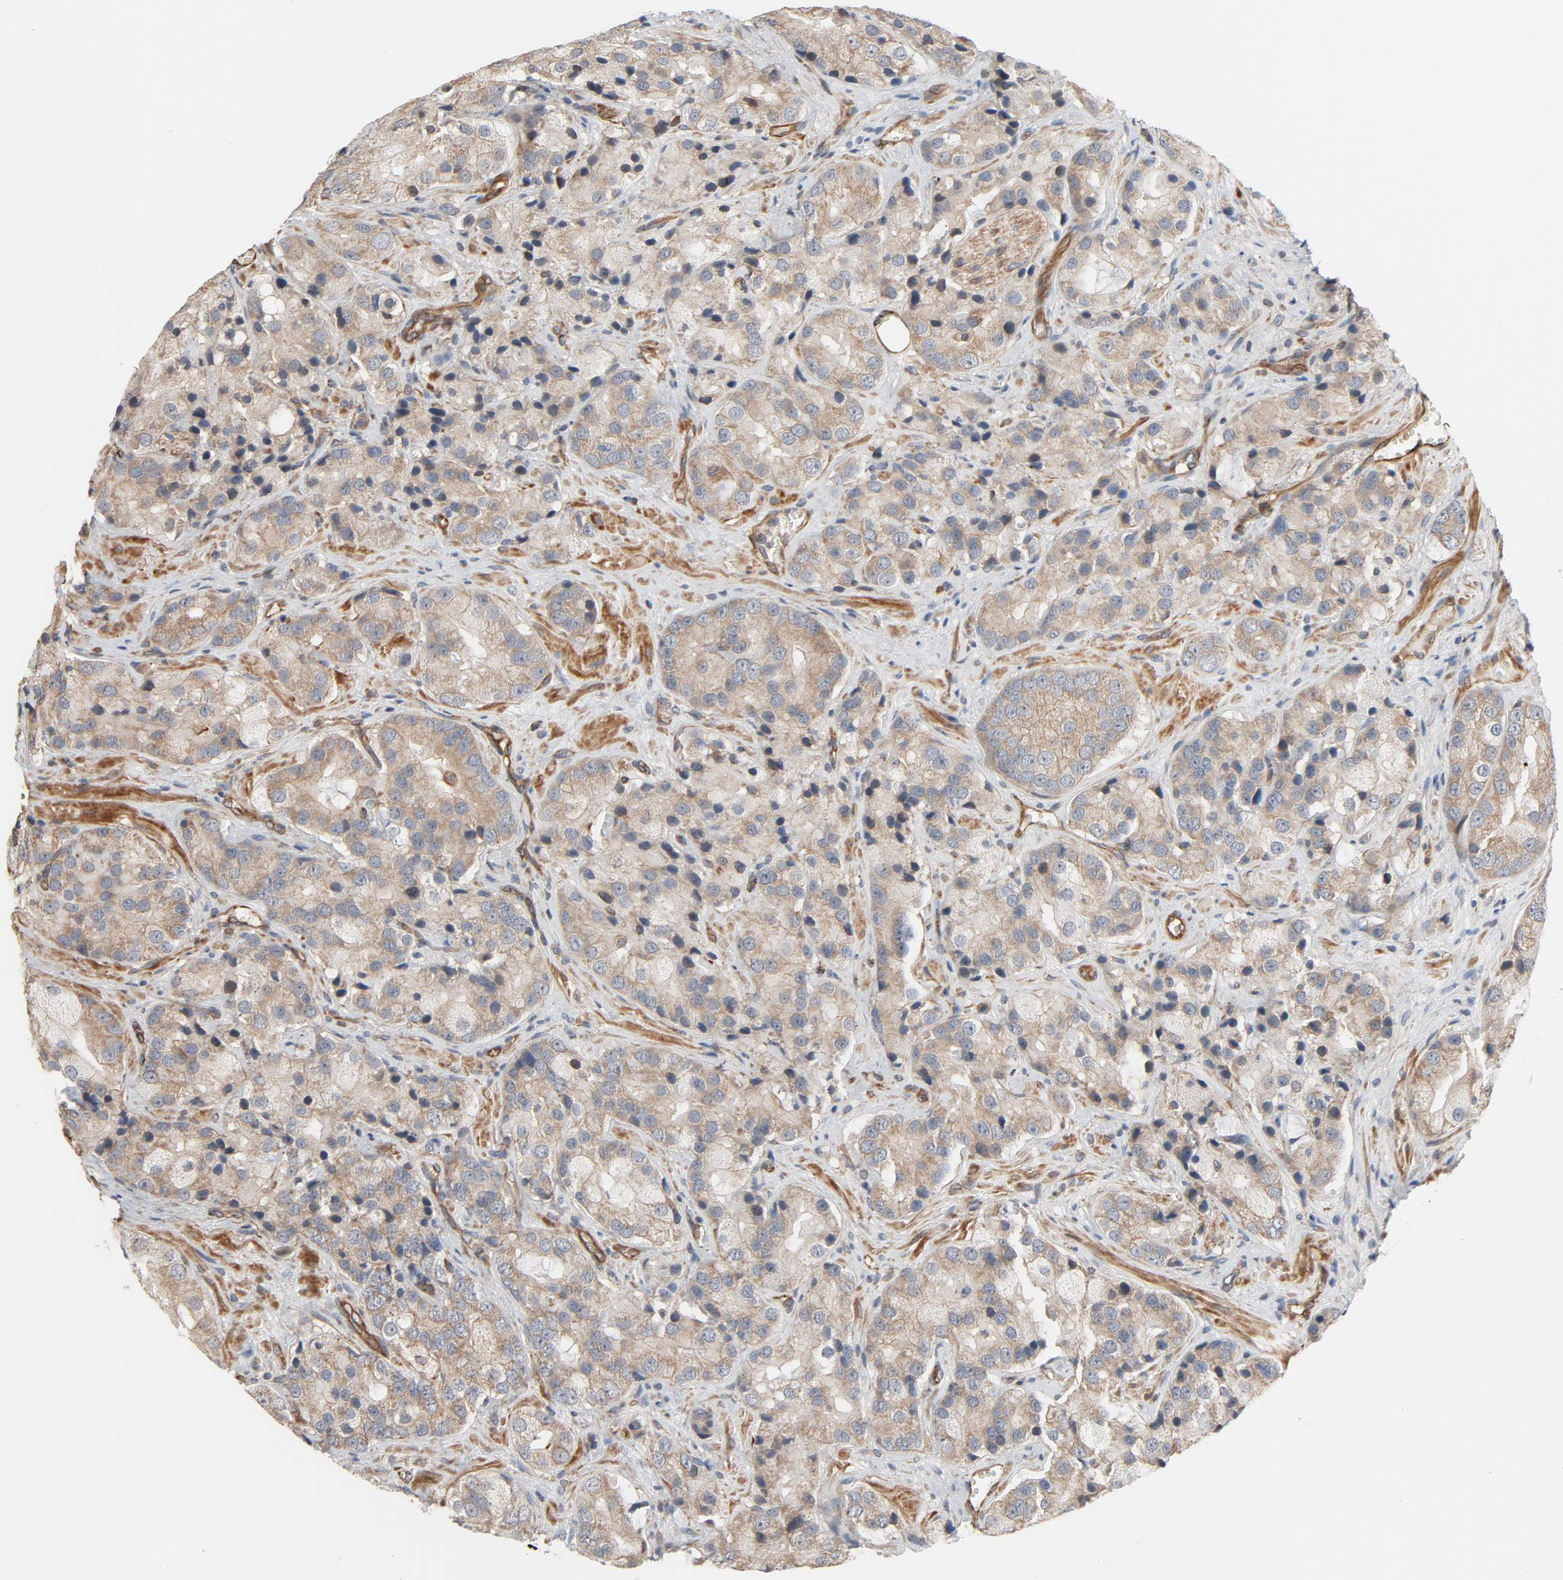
{"staining": {"intensity": "moderate", "quantity": ">75%", "location": "cytoplasmic/membranous"}, "tissue": "prostate cancer", "cell_type": "Tumor cells", "image_type": "cancer", "snomed": [{"axis": "morphology", "description": "Adenocarcinoma, High grade"}, {"axis": "topography", "description": "Prostate"}], "caption": "Human prostate cancer (high-grade adenocarcinoma) stained with a brown dye displays moderate cytoplasmic/membranous positive staining in approximately >75% of tumor cells.", "gene": "TRIOBP", "patient": {"sex": "male", "age": 70}}